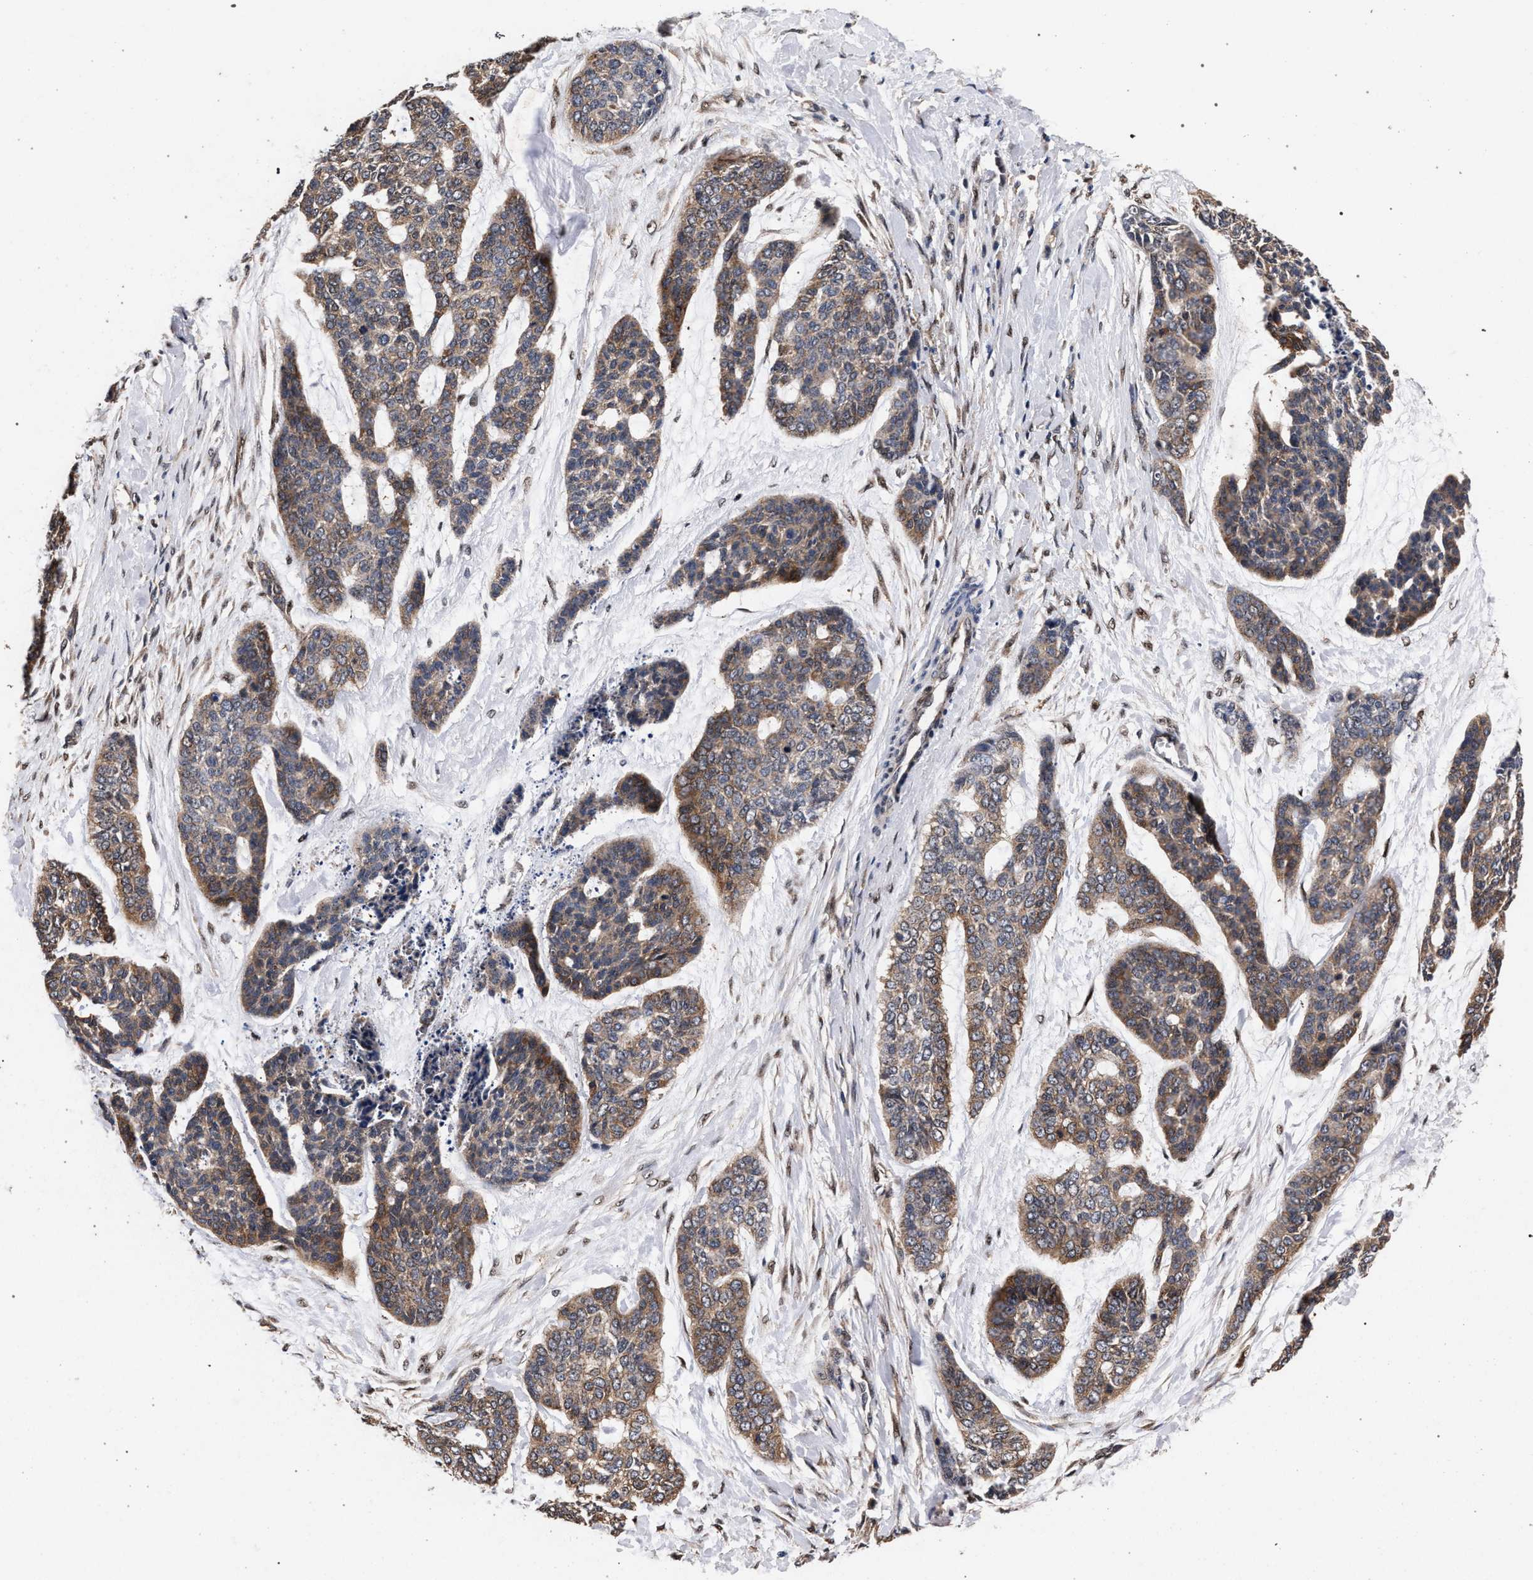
{"staining": {"intensity": "moderate", "quantity": ">75%", "location": "cytoplasmic/membranous"}, "tissue": "skin cancer", "cell_type": "Tumor cells", "image_type": "cancer", "snomed": [{"axis": "morphology", "description": "Basal cell carcinoma"}, {"axis": "topography", "description": "Skin"}], "caption": "DAB (3,3'-diaminobenzidine) immunohistochemical staining of skin cancer (basal cell carcinoma) demonstrates moderate cytoplasmic/membranous protein staining in approximately >75% of tumor cells.", "gene": "ACOX1", "patient": {"sex": "female", "age": 64}}